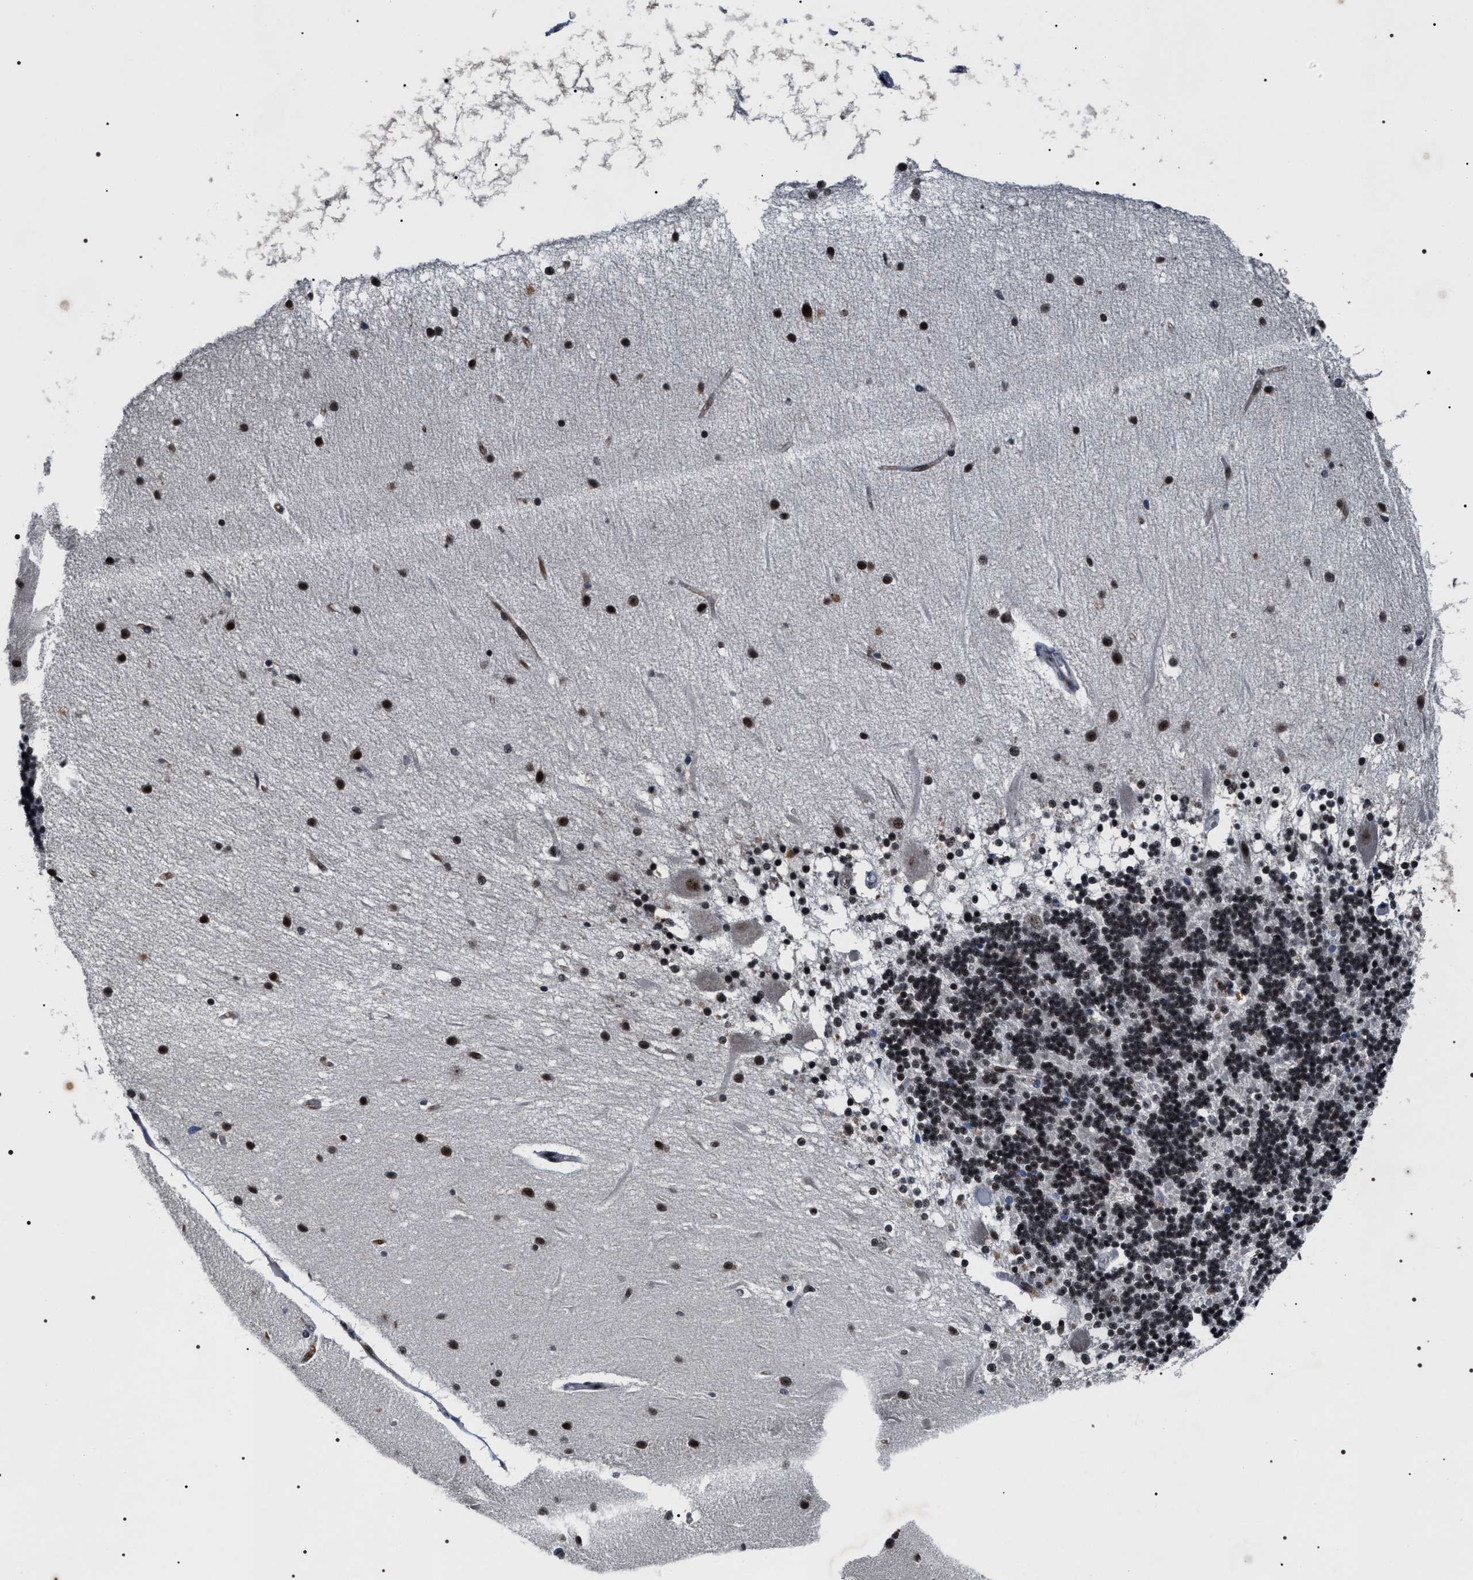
{"staining": {"intensity": "strong", "quantity": ">75%", "location": "nuclear"}, "tissue": "cerebellum", "cell_type": "Cells in granular layer", "image_type": "normal", "snomed": [{"axis": "morphology", "description": "Normal tissue, NOS"}, {"axis": "topography", "description": "Cerebellum"}], "caption": "This is an image of IHC staining of benign cerebellum, which shows strong staining in the nuclear of cells in granular layer.", "gene": "RRP1B", "patient": {"sex": "female", "age": 54}}